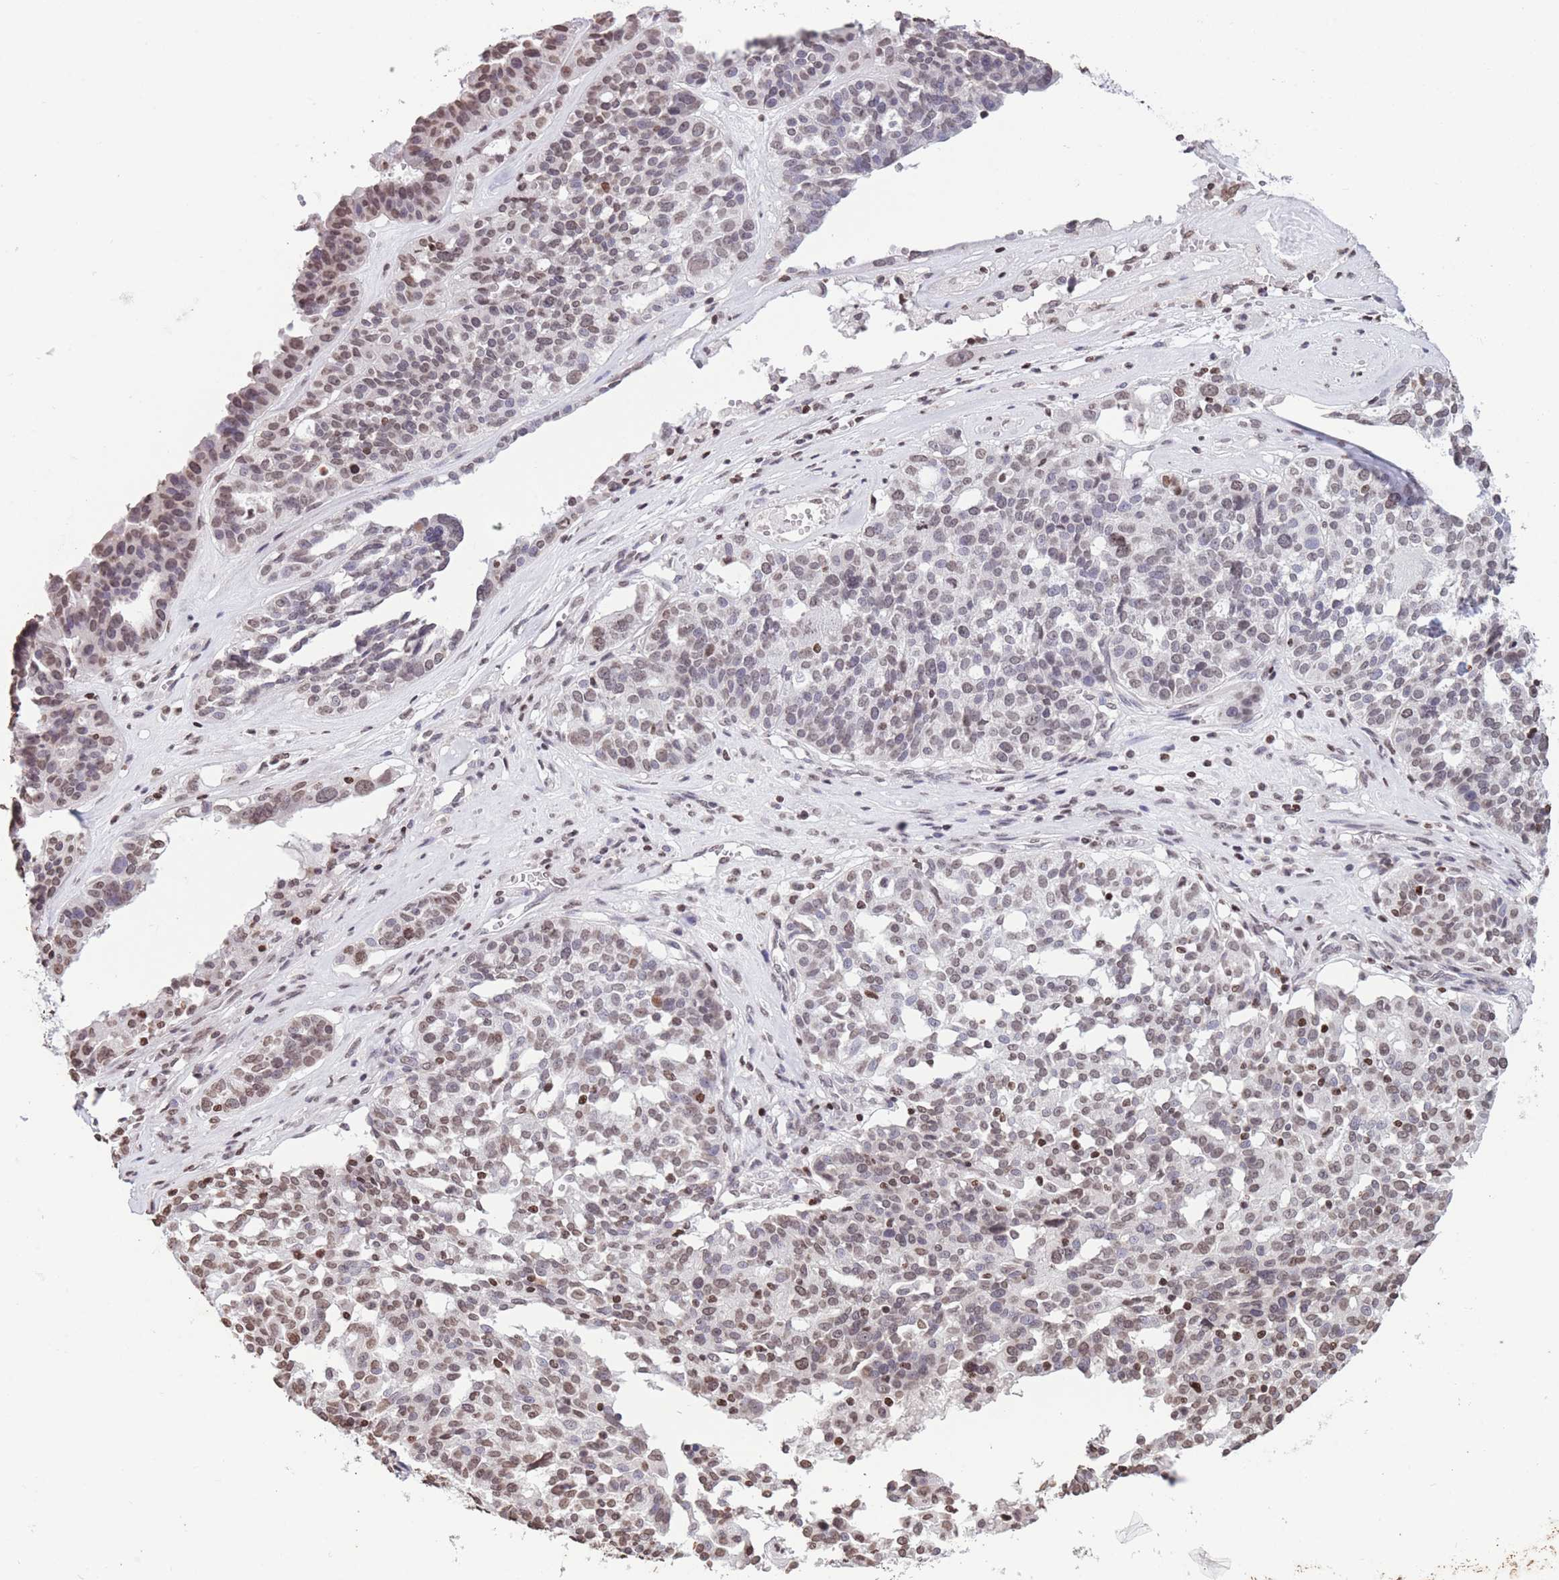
{"staining": {"intensity": "moderate", "quantity": "25%-75%", "location": "nuclear"}, "tissue": "ovarian cancer", "cell_type": "Tumor cells", "image_type": "cancer", "snomed": [{"axis": "morphology", "description": "Cystadenocarcinoma, serous, NOS"}, {"axis": "topography", "description": "Ovary"}], "caption": "This photomicrograph reveals immunohistochemistry (IHC) staining of human ovarian cancer, with medium moderate nuclear expression in about 25%-75% of tumor cells.", "gene": "H2BC11", "patient": {"sex": "female", "age": 59}}